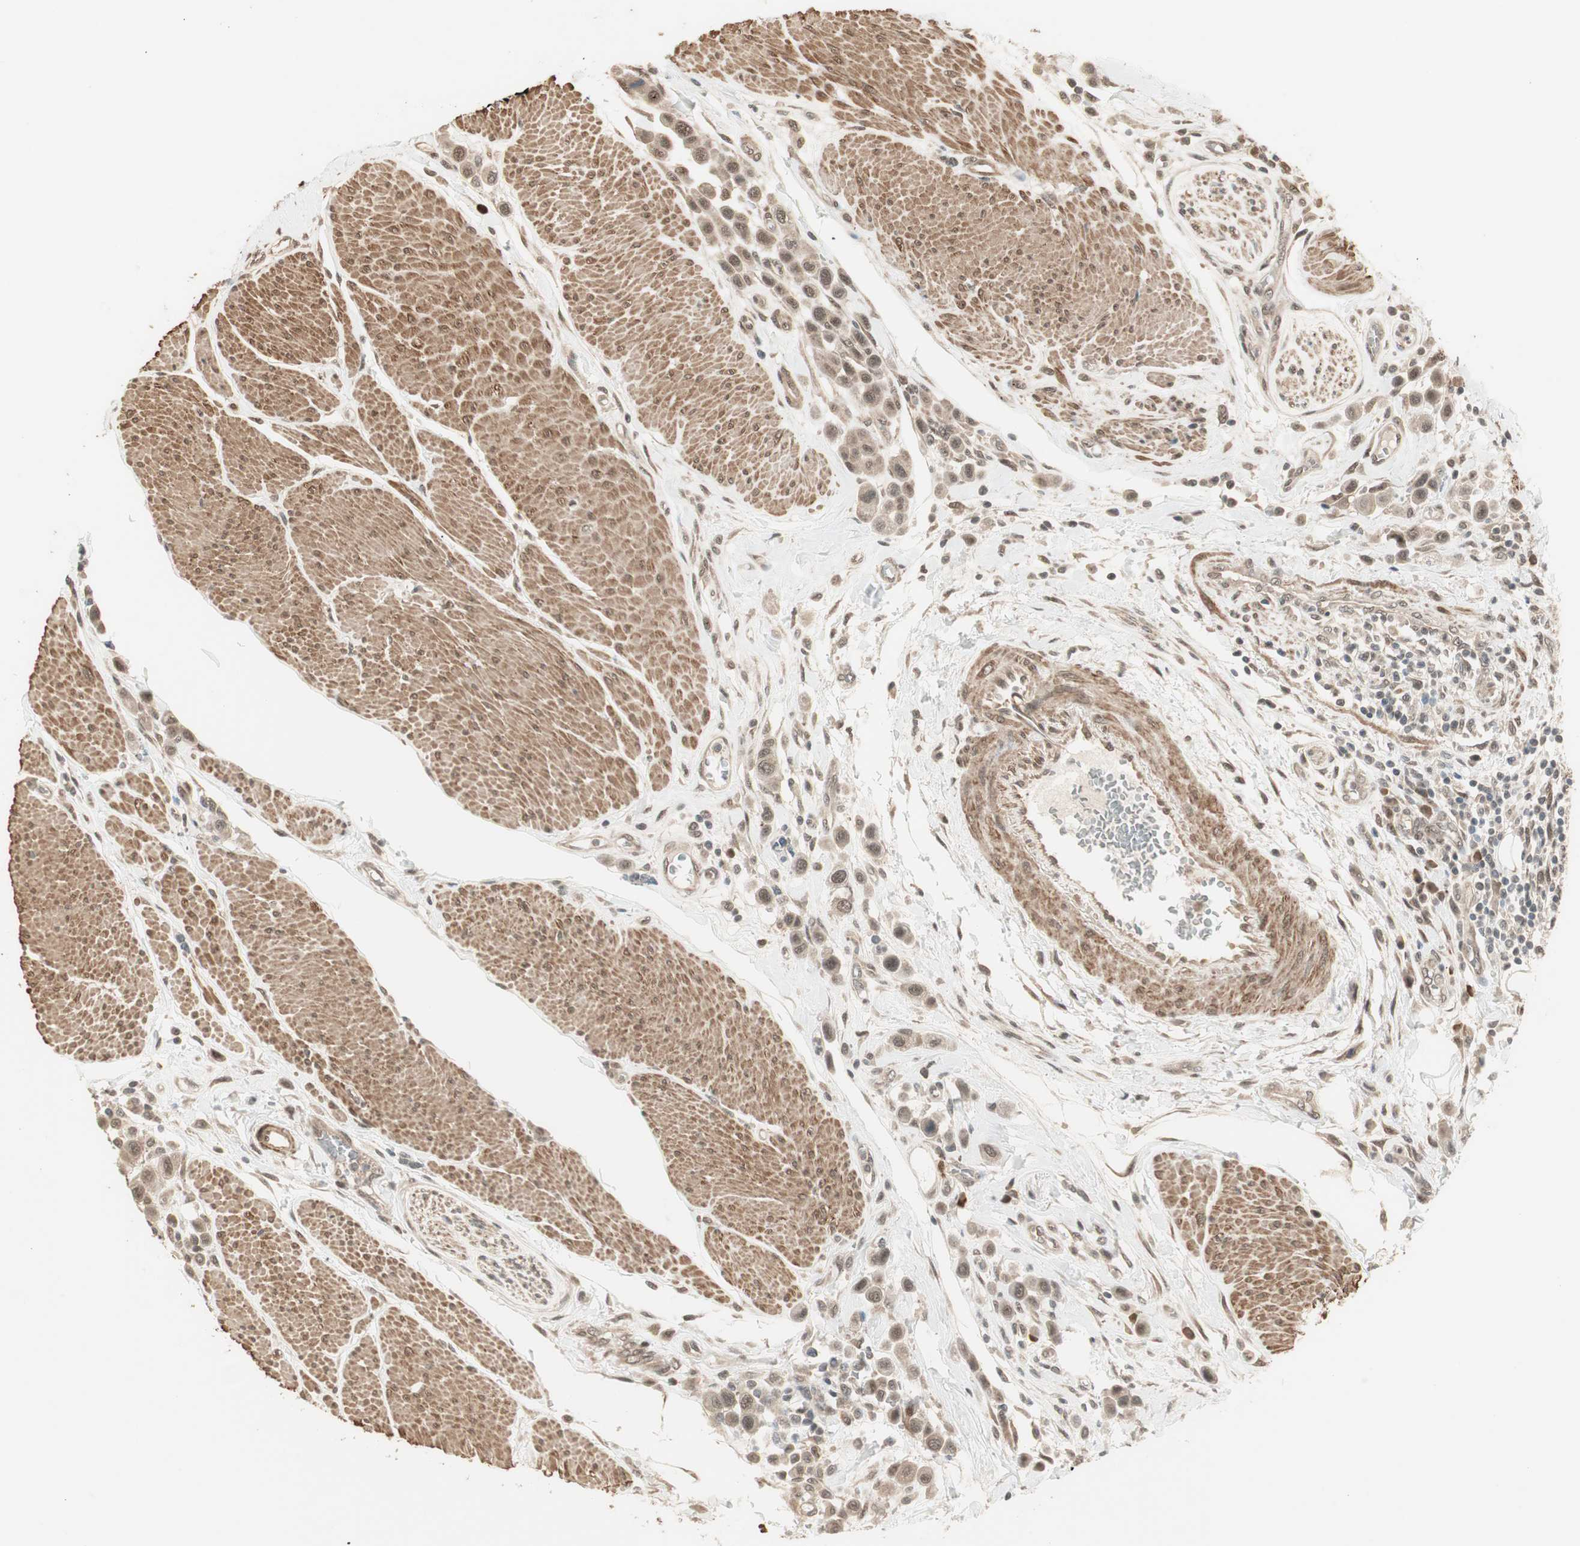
{"staining": {"intensity": "weak", "quantity": ">75%", "location": "cytoplasmic/membranous,nuclear"}, "tissue": "urothelial cancer", "cell_type": "Tumor cells", "image_type": "cancer", "snomed": [{"axis": "morphology", "description": "Urothelial carcinoma, High grade"}, {"axis": "topography", "description": "Urinary bladder"}], "caption": "The histopathology image exhibits immunohistochemical staining of urothelial cancer. There is weak cytoplasmic/membranous and nuclear staining is seen in approximately >75% of tumor cells.", "gene": "ZSCAN31", "patient": {"sex": "male", "age": 50}}